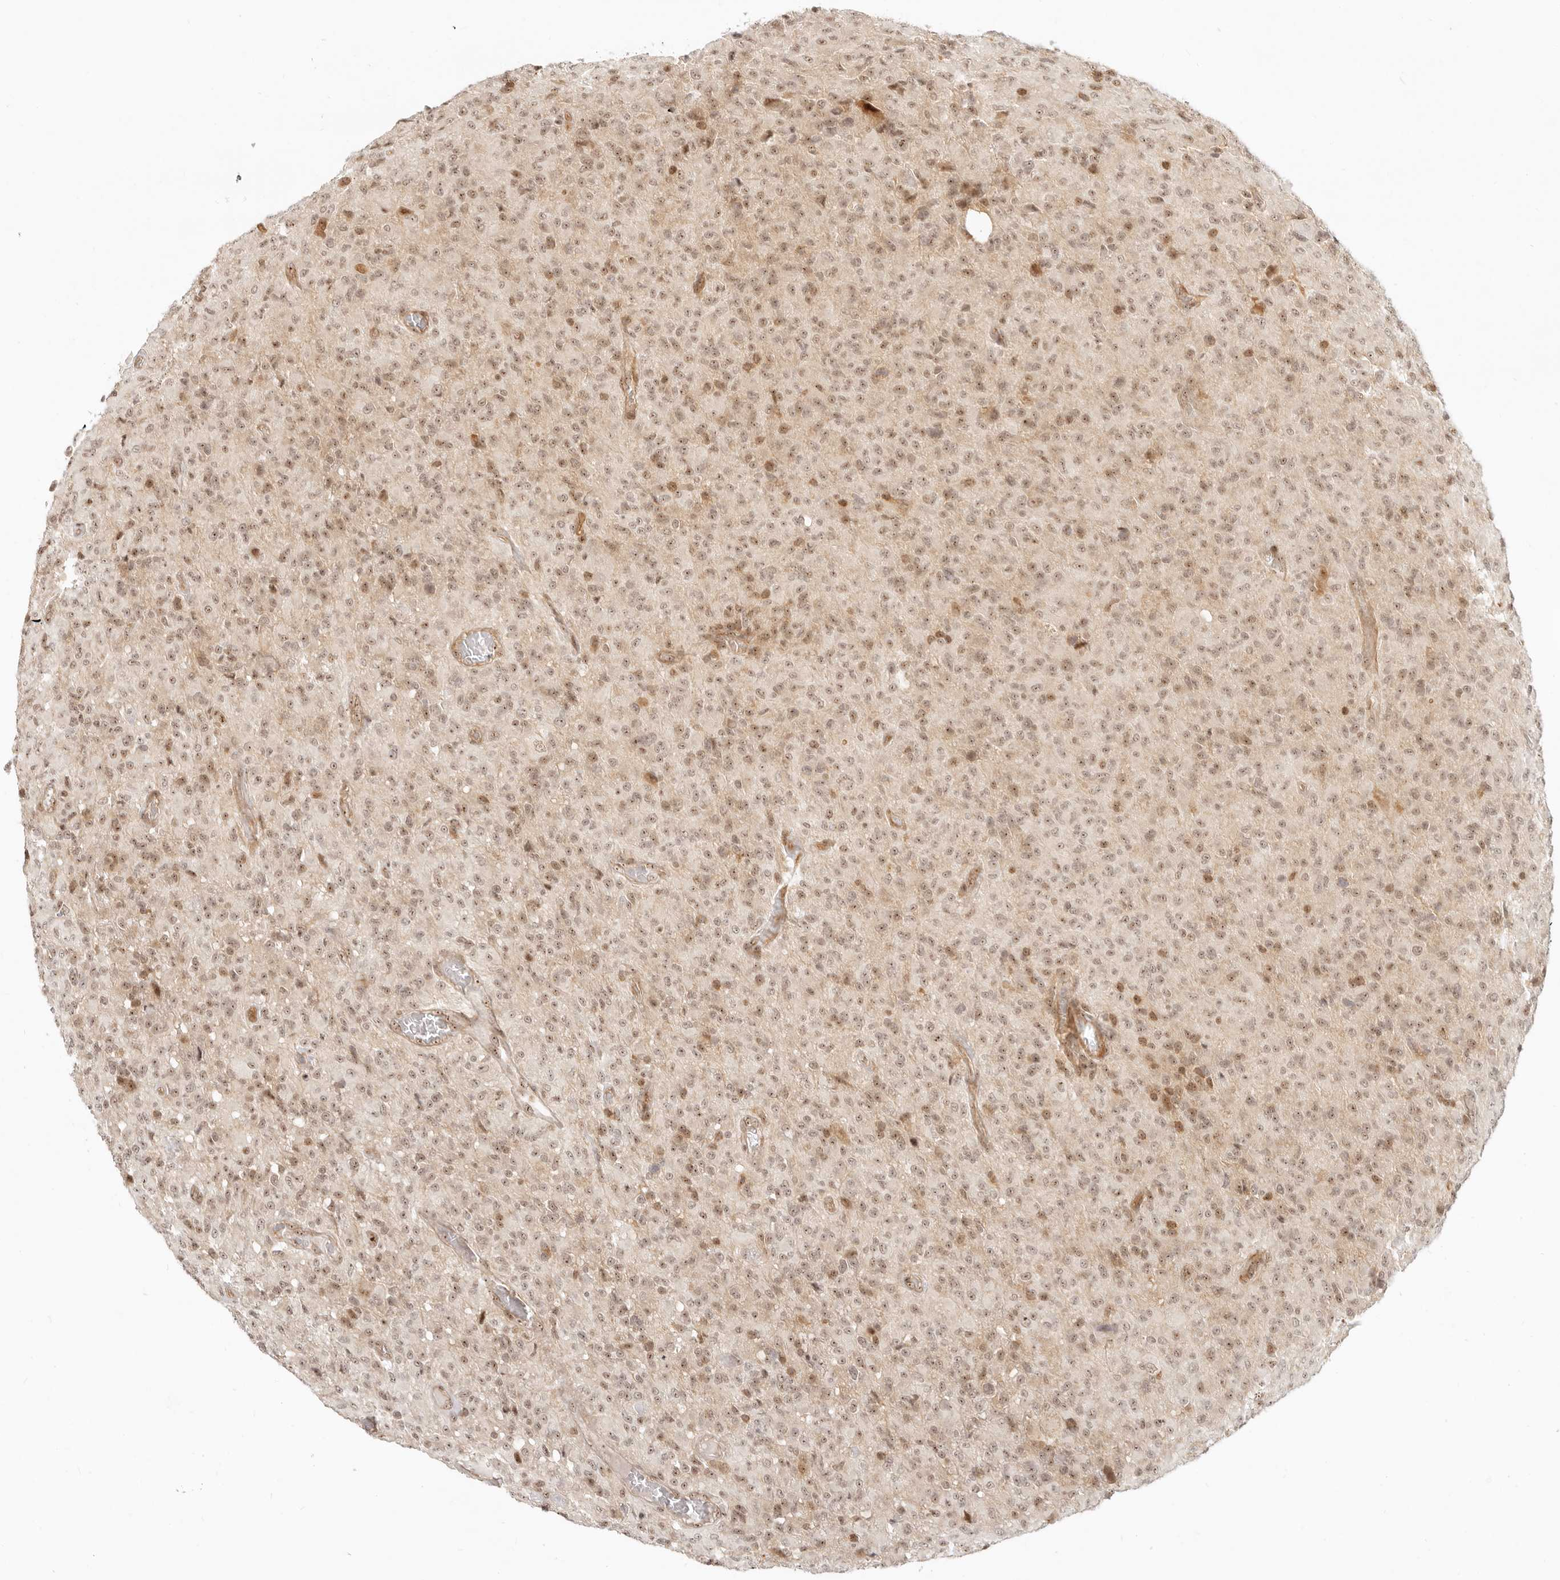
{"staining": {"intensity": "moderate", "quantity": ">75%", "location": "nuclear"}, "tissue": "glioma", "cell_type": "Tumor cells", "image_type": "cancer", "snomed": [{"axis": "morphology", "description": "Glioma, malignant, High grade"}, {"axis": "topography", "description": "Brain"}], "caption": "Immunohistochemical staining of human glioma shows moderate nuclear protein staining in about >75% of tumor cells.", "gene": "BAP1", "patient": {"sex": "female", "age": 57}}